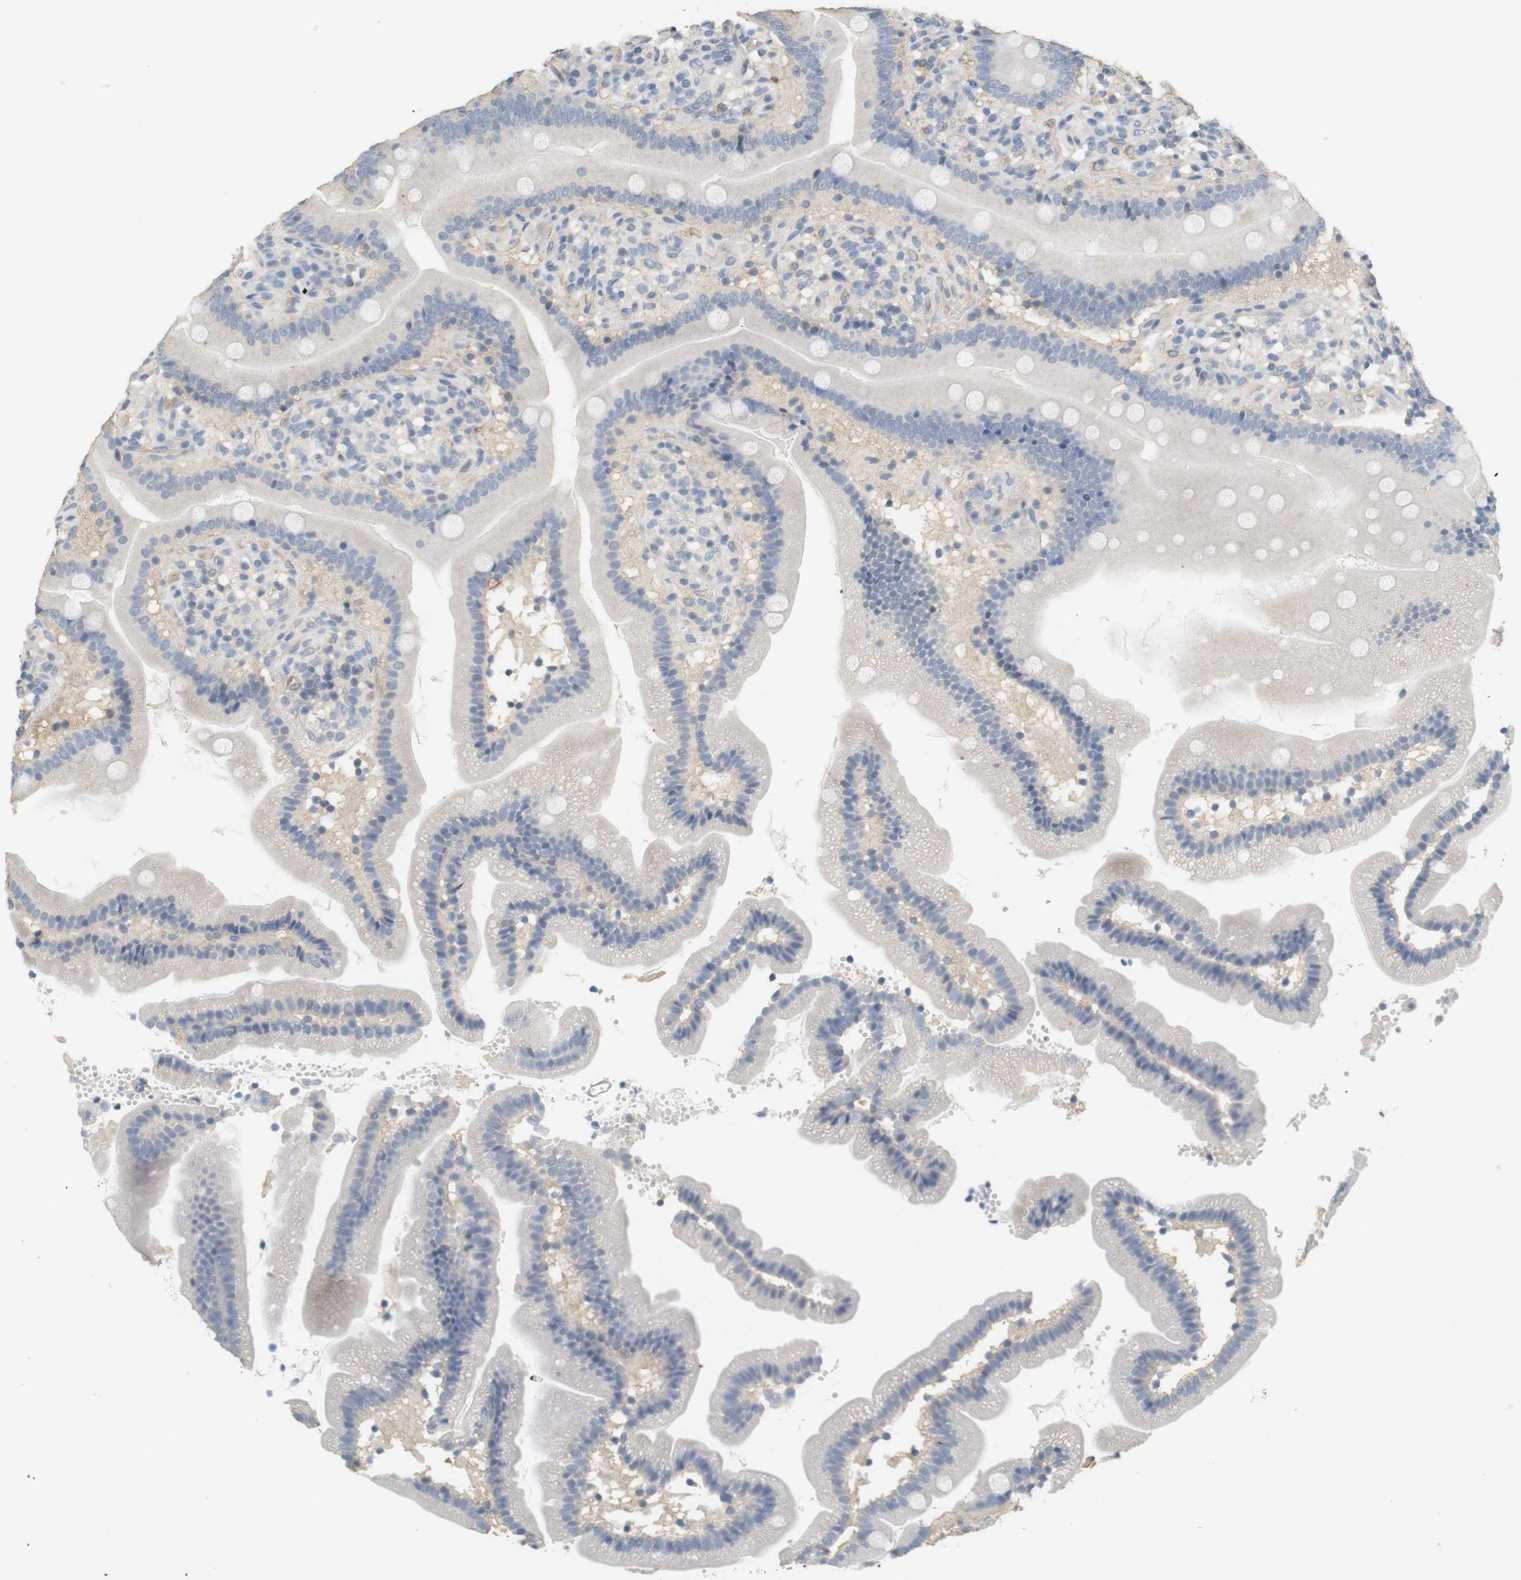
{"staining": {"intensity": "negative", "quantity": "none", "location": "none"}, "tissue": "duodenum", "cell_type": "Glandular cells", "image_type": "normal", "snomed": [{"axis": "morphology", "description": "Normal tissue, NOS"}, {"axis": "topography", "description": "Duodenum"}], "caption": "IHC of benign human duodenum shows no staining in glandular cells.", "gene": "OSR1", "patient": {"sex": "male", "age": 66}}